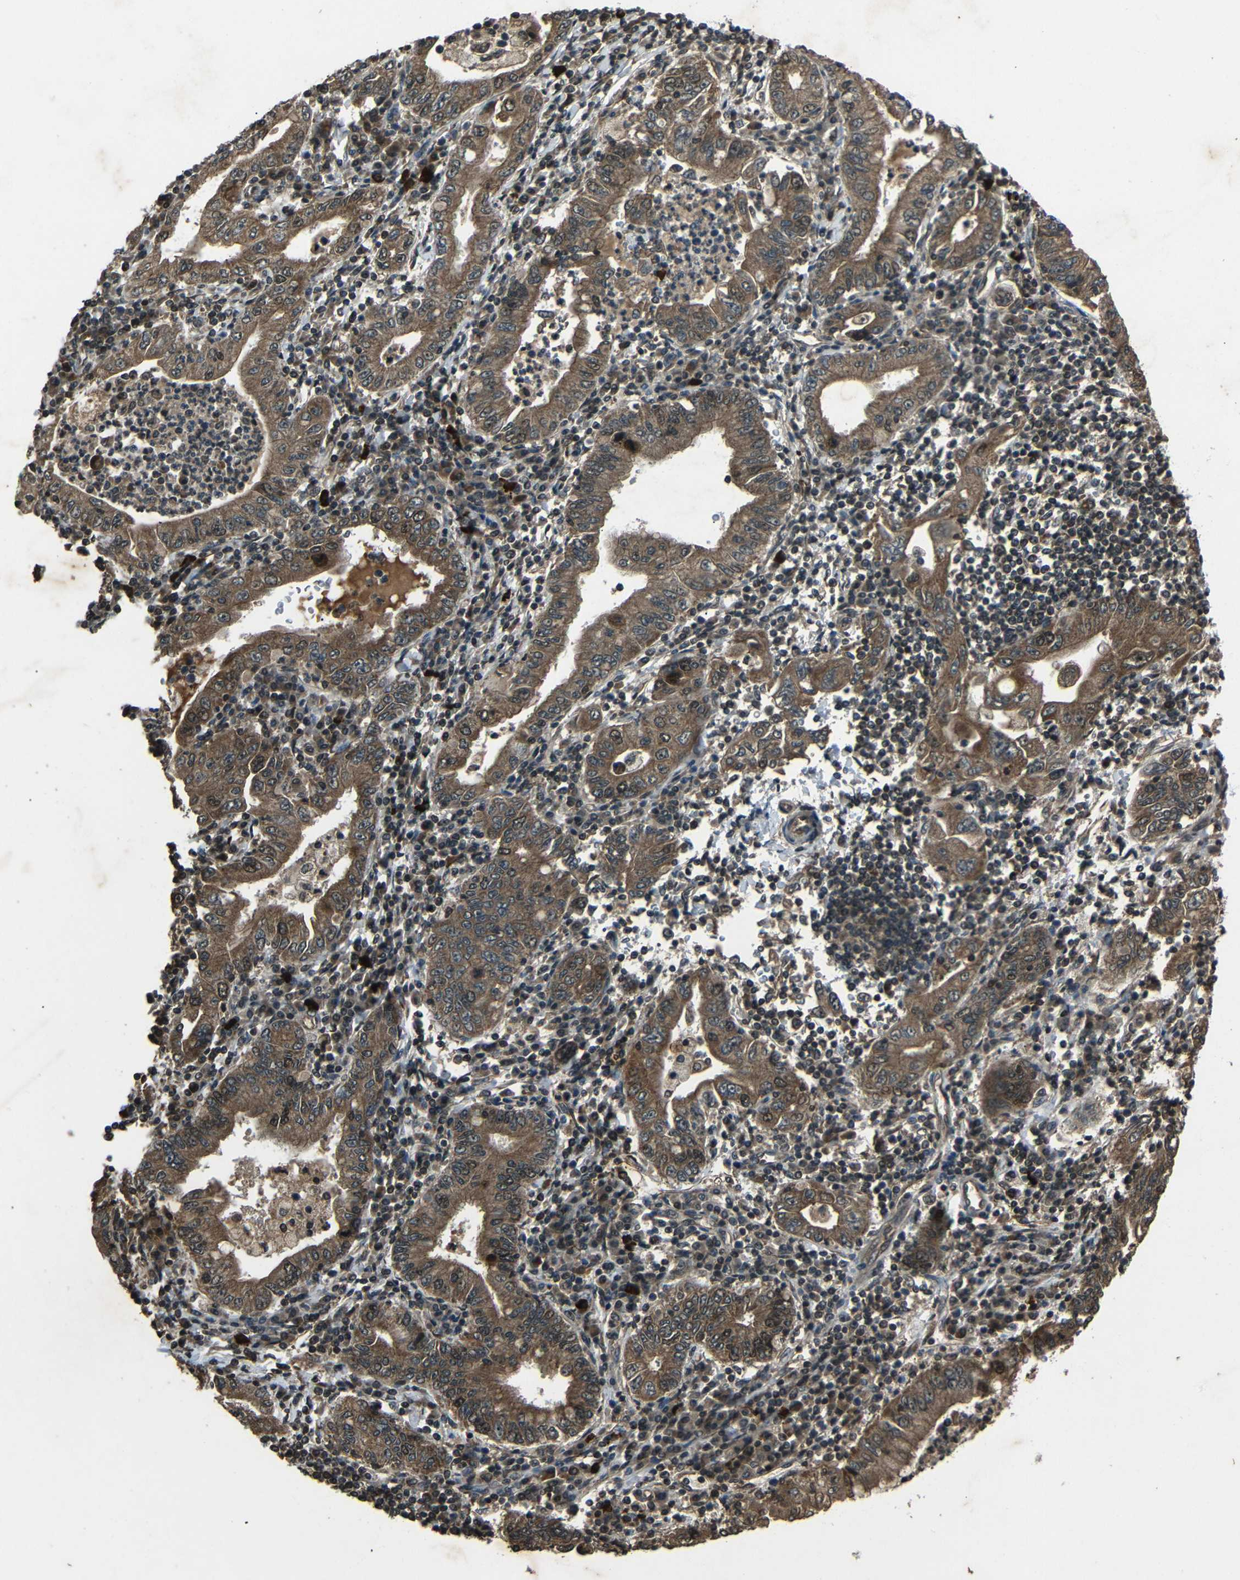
{"staining": {"intensity": "moderate", "quantity": ">75%", "location": "cytoplasmic/membranous,nuclear"}, "tissue": "stomach cancer", "cell_type": "Tumor cells", "image_type": "cancer", "snomed": [{"axis": "morphology", "description": "Normal tissue, NOS"}, {"axis": "morphology", "description": "Adenocarcinoma, NOS"}, {"axis": "topography", "description": "Esophagus"}, {"axis": "topography", "description": "Stomach, upper"}, {"axis": "topography", "description": "Peripheral nerve tissue"}], "caption": "A photomicrograph of human stomach adenocarcinoma stained for a protein demonstrates moderate cytoplasmic/membranous and nuclear brown staining in tumor cells.", "gene": "PLK2", "patient": {"sex": "male", "age": 62}}